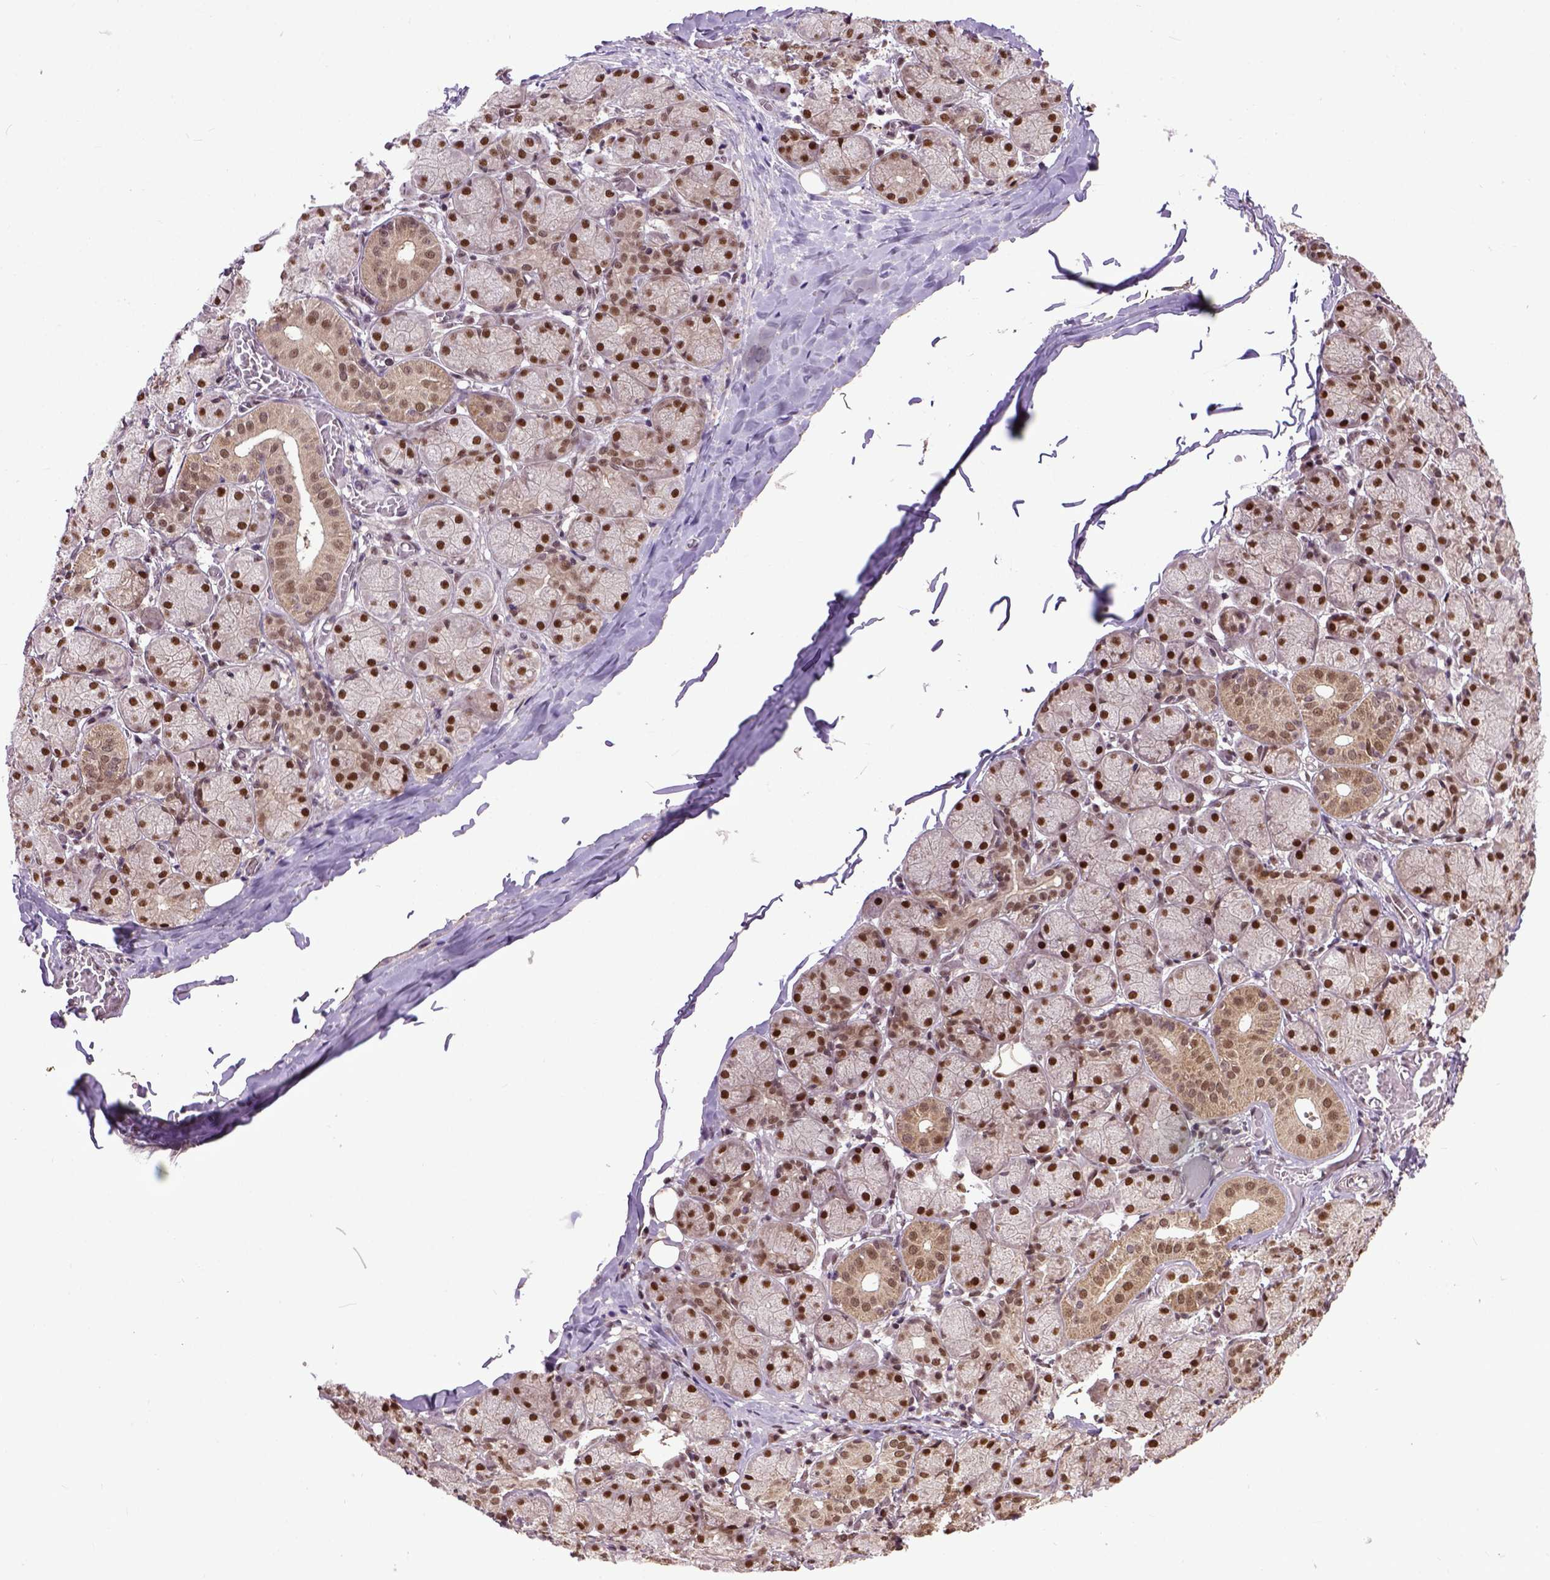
{"staining": {"intensity": "strong", "quantity": ">75%", "location": "nuclear"}, "tissue": "salivary gland", "cell_type": "Glandular cells", "image_type": "normal", "snomed": [{"axis": "morphology", "description": "Normal tissue, NOS"}, {"axis": "topography", "description": "Salivary gland"}, {"axis": "topography", "description": "Peripheral nerve tissue"}], "caption": "The image demonstrates staining of normal salivary gland, revealing strong nuclear protein positivity (brown color) within glandular cells.", "gene": "UBA3", "patient": {"sex": "female", "age": 24}}